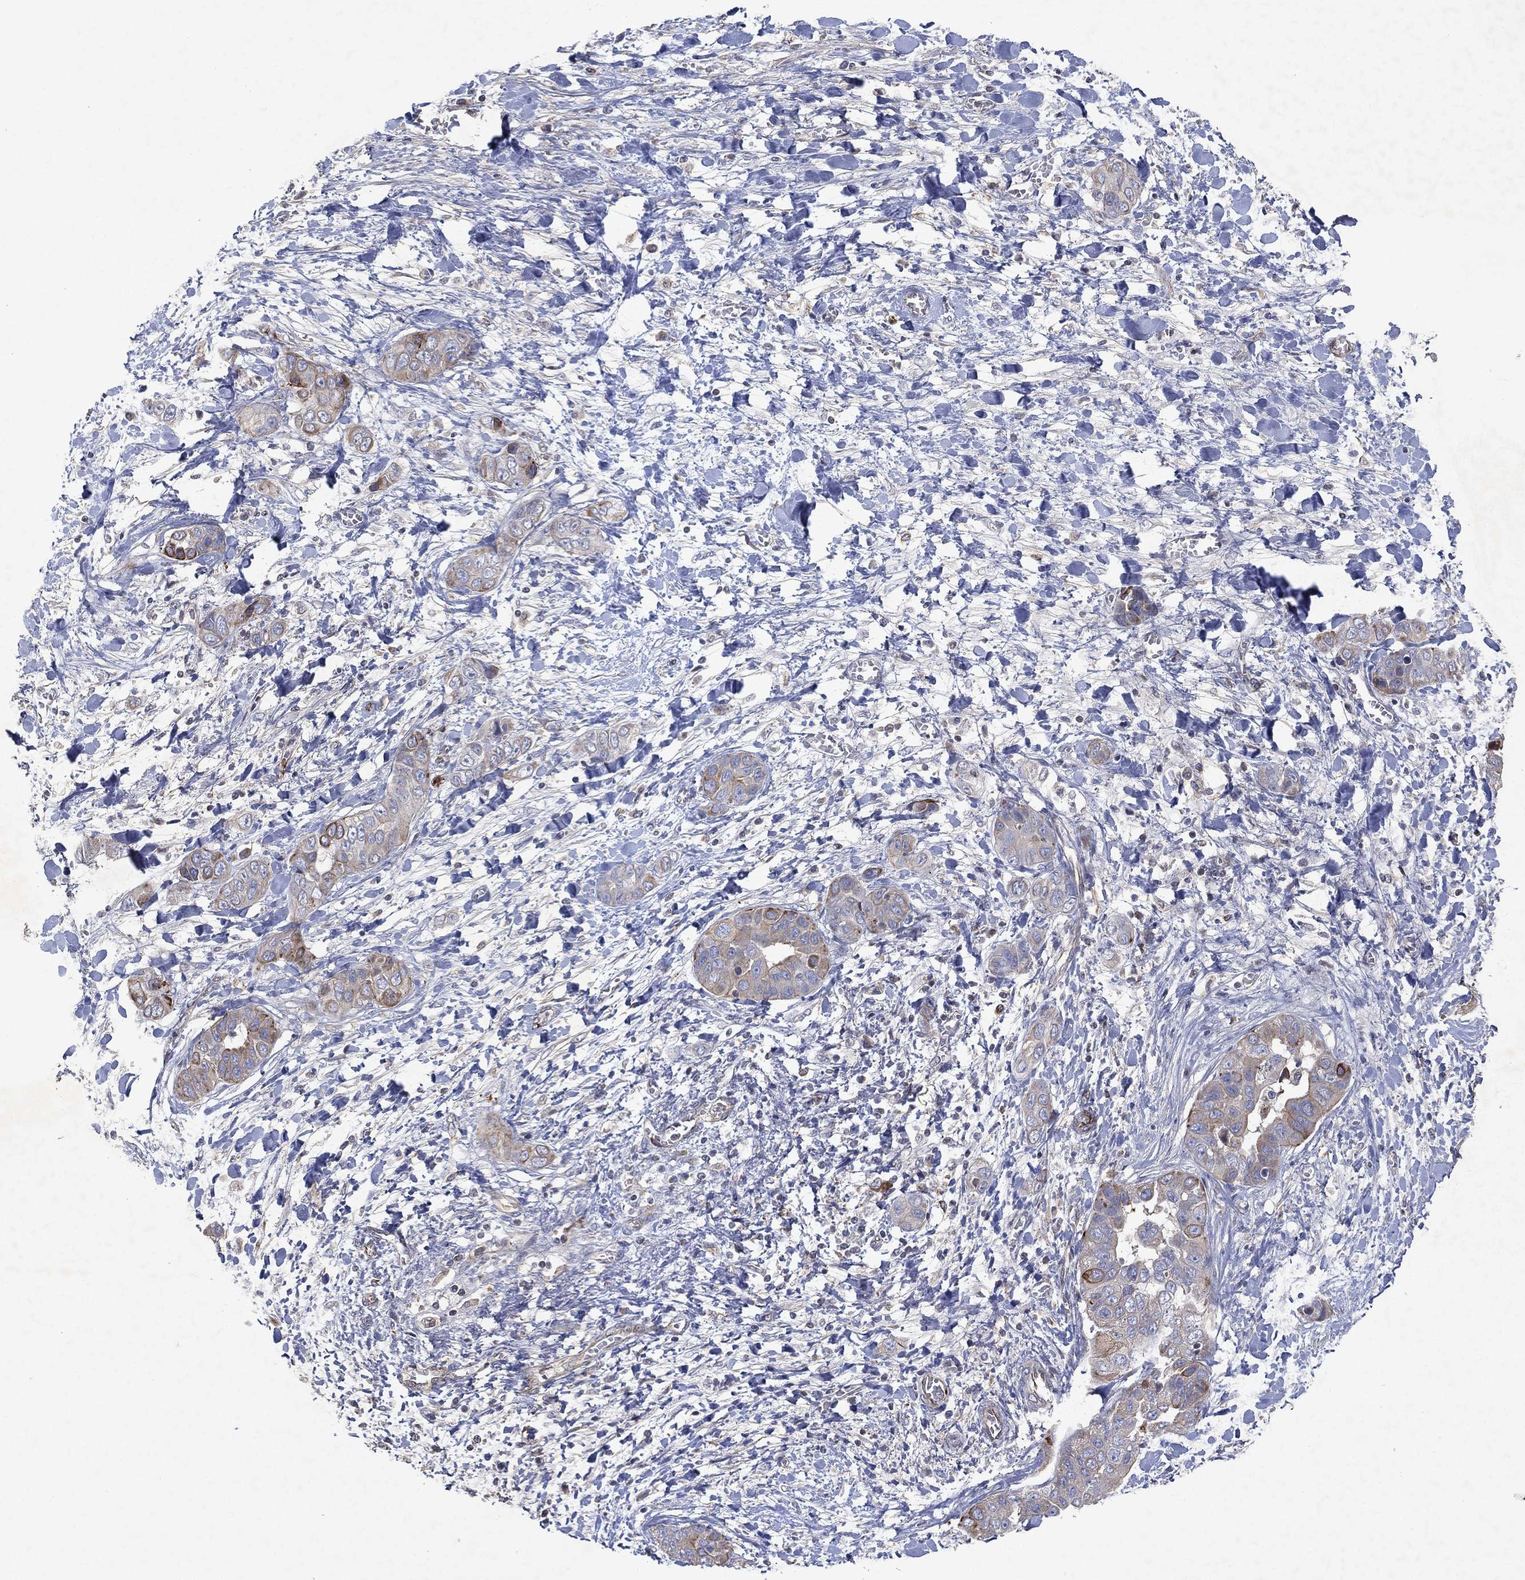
{"staining": {"intensity": "moderate", "quantity": "<25%", "location": "cytoplasmic/membranous"}, "tissue": "liver cancer", "cell_type": "Tumor cells", "image_type": "cancer", "snomed": [{"axis": "morphology", "description": "Cholangiocarcinoma"}, {"axis": "topography", "description": "Liver"}], "caption": "Protein analysis of cholangiocarcinoma (liver) tissue reveals moderate cytoplasmic/membranous staining in about <25% of tumor cells.", "gene": "FLI1", "patient": {"sex": "female", "age": 52}}